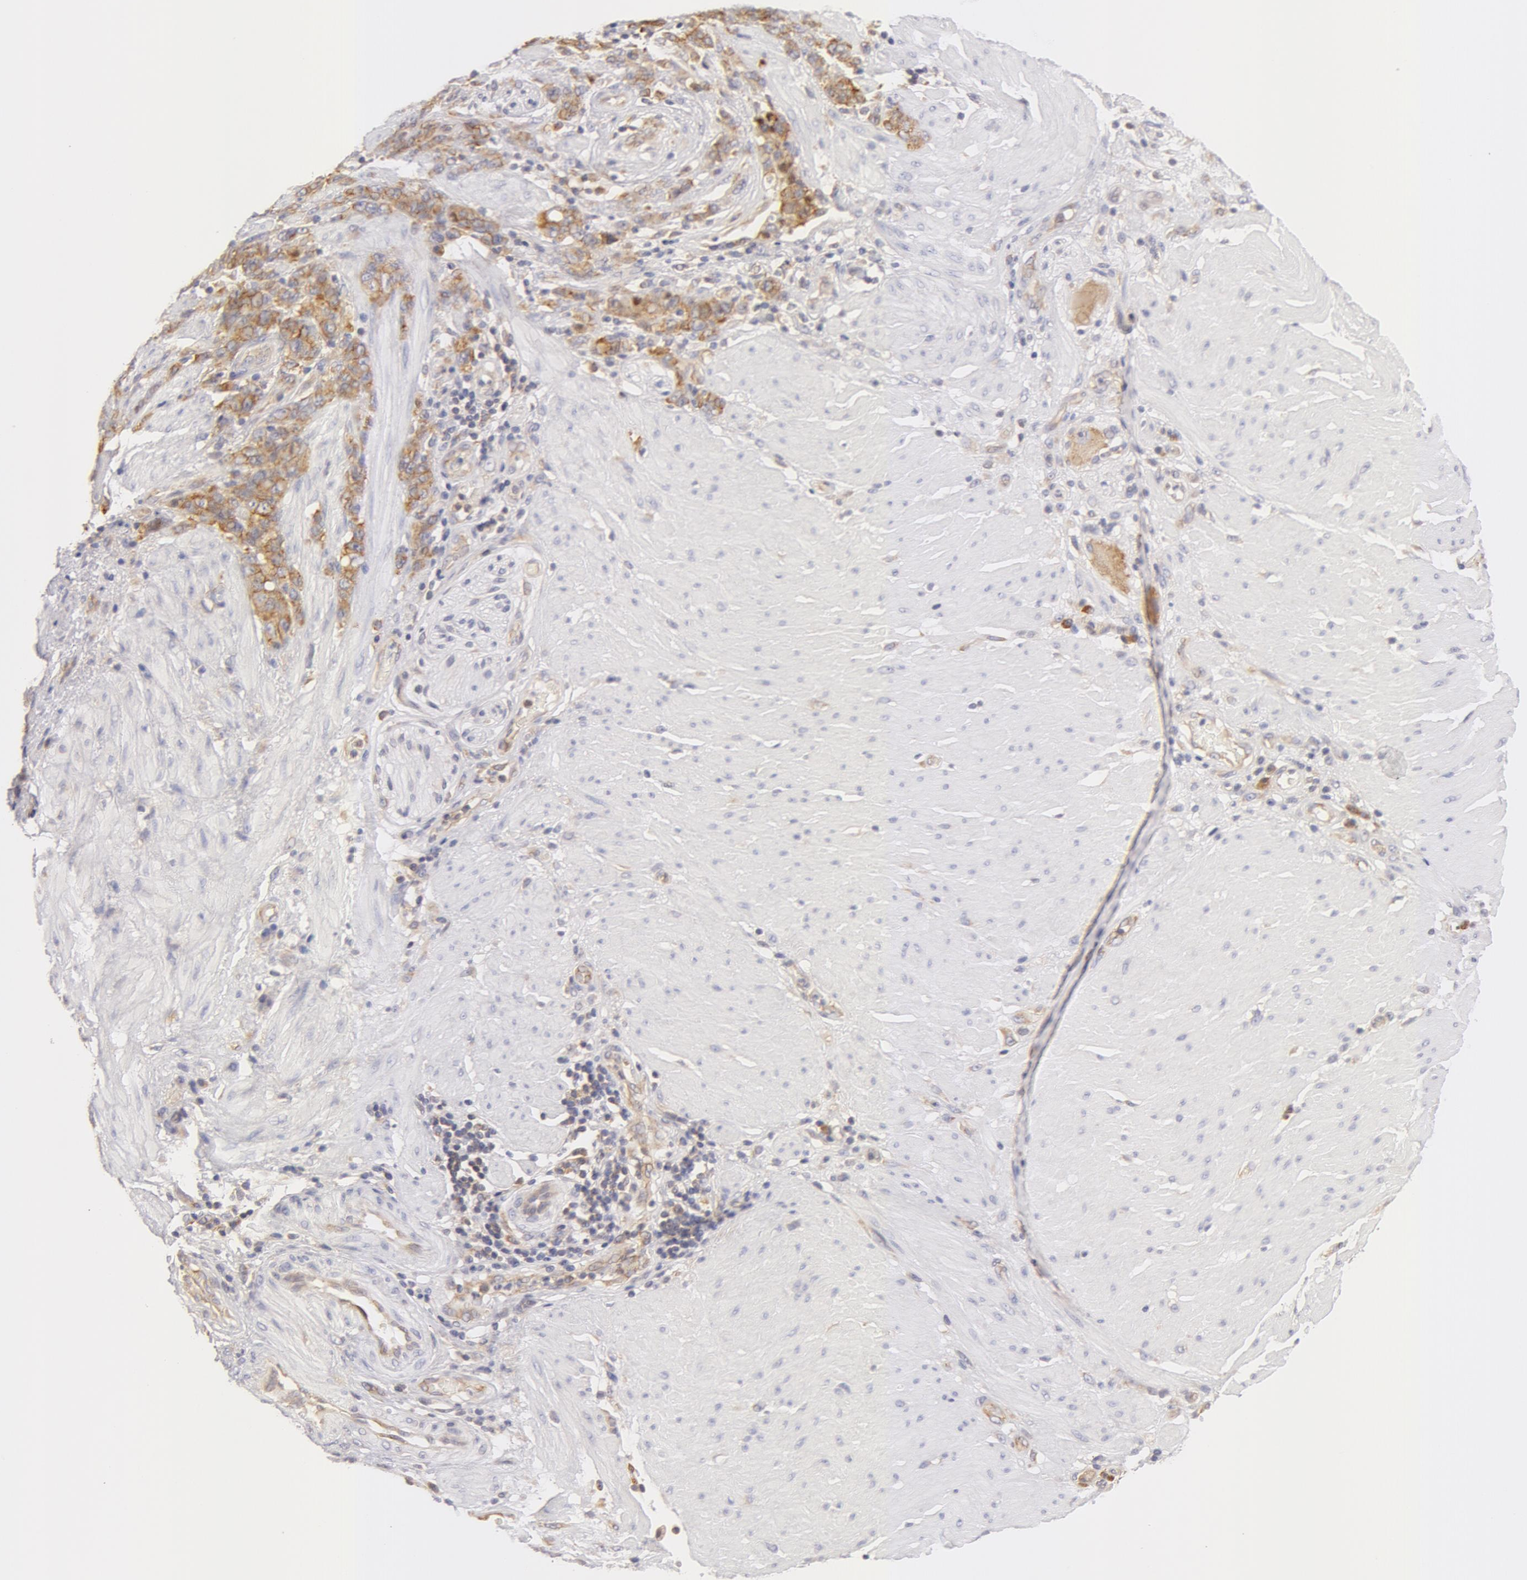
{"staining": {"intensity": "weak", "quantity": "25%-75%", "location": "cytoplasmic/membranous"}, "tissue": "stomach cancer", "cell_type": "Tumor cells", "image_type": "cancer", "snomed": [{"axis": "morphology", "description": "Adenocarcinoma, NOS"}, {"axis": "topography", "description": "Stomach, lower"}], "caption": "The immunohistochemical stain labels weak cytoplasmic/membranous expression in tumor cells of stomach cancer tissue.", "gene": "DDX3Y", "patient": {"sex": "male", "age": 88}}